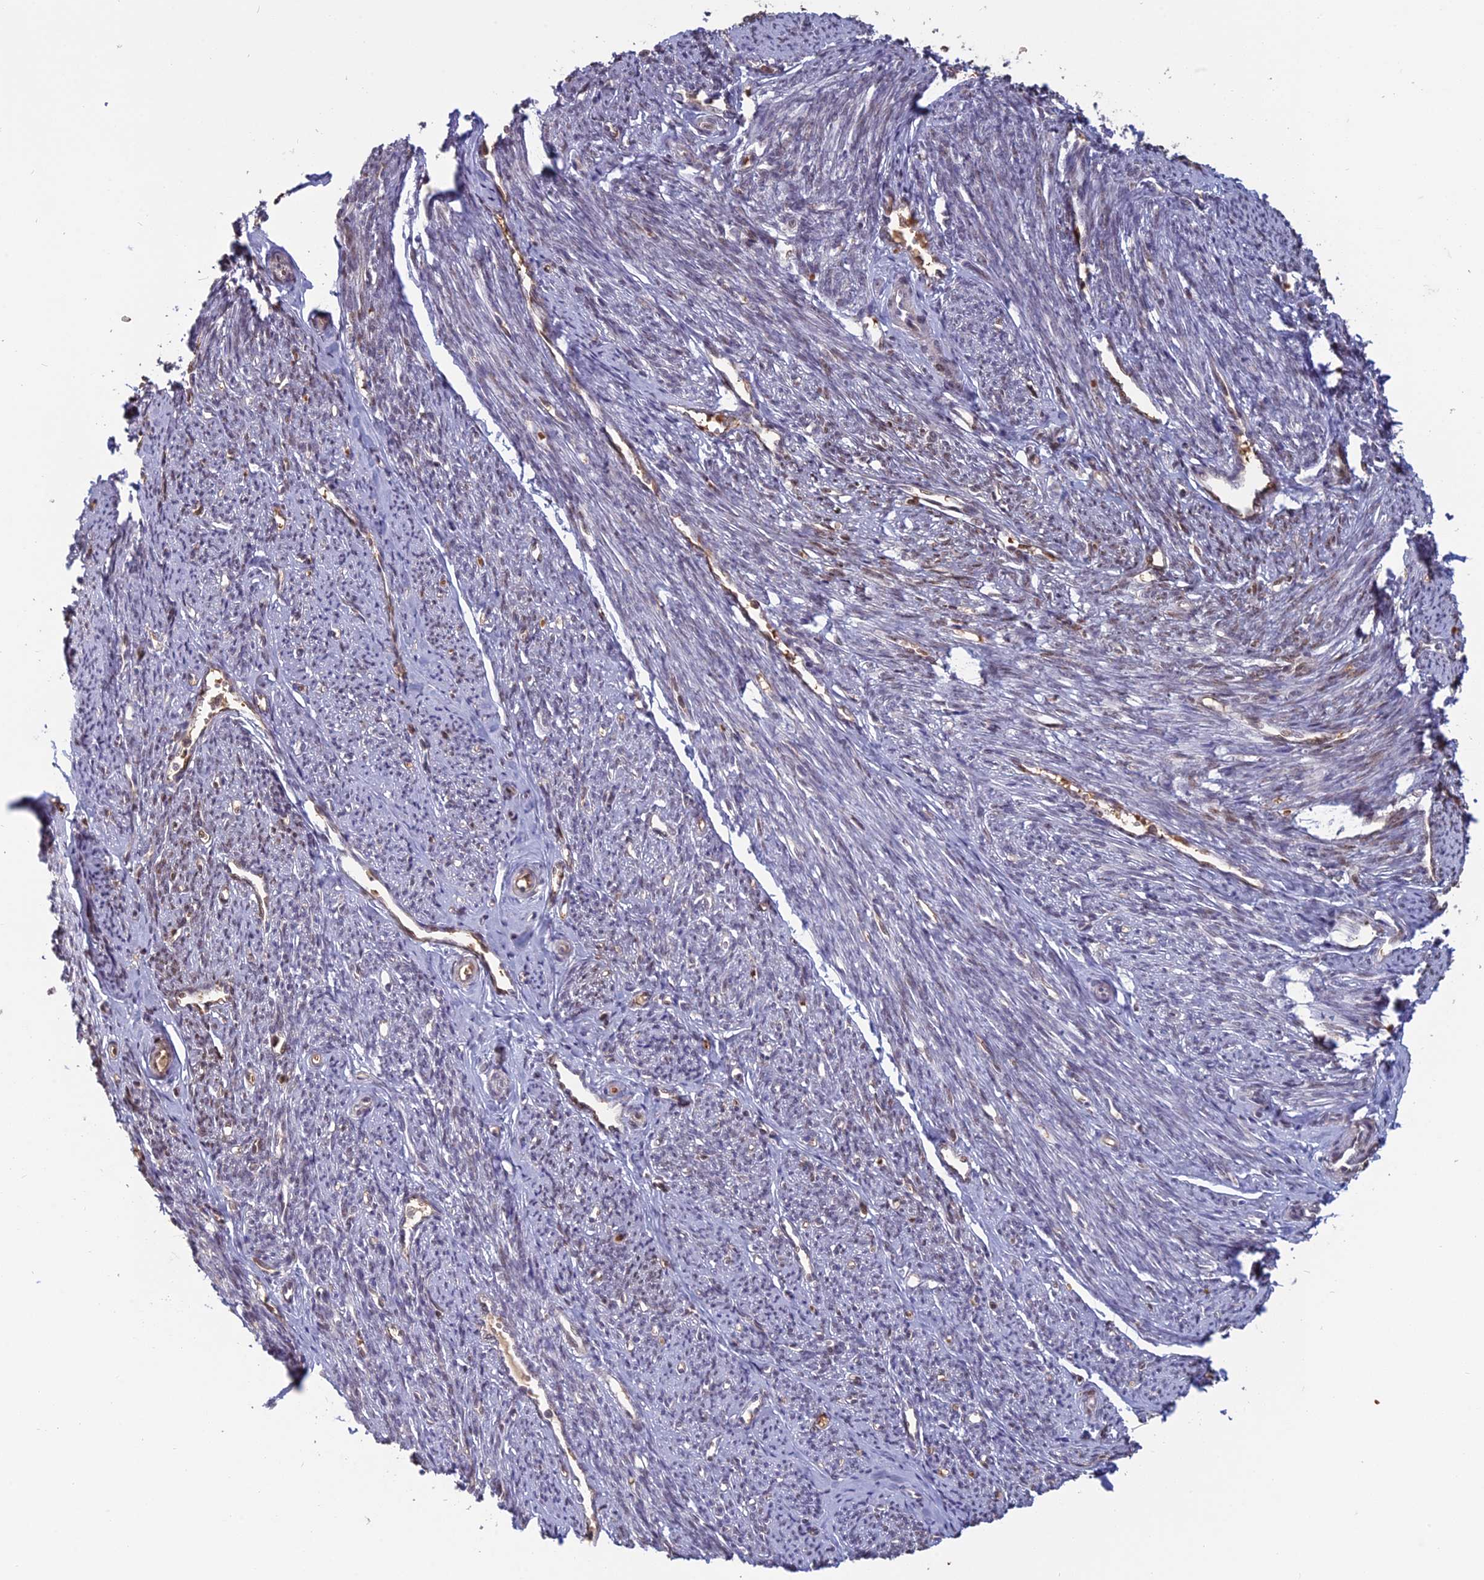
{"staining": {"intensity": "weak", "quantity": "25%-75%", "location": "cytoplasmic/membranous,nuclear"}, "tissue": "smooth muscle", "cell_type": "Smooth muscle cells", "image_type": "normal", "snomed": [{"axis": "morphology", "description": "Normal tissue, NOS"}, {"axis": "topography", "description": "Smooth muscle"}, {"axis": "topography", "description": "Uterus"}], "caption": "Immunohistochemistry (DAB (3,3'-diaminobenzidine)) staining of unremarkable human smooth muscle demonstrates weak cytoplasmic/membranous,nuclear protein positivity in about 25%-75% of smooth muscle cells.", "gene": "MFAP1", "patient": {"sex": "female", "age": 59}}